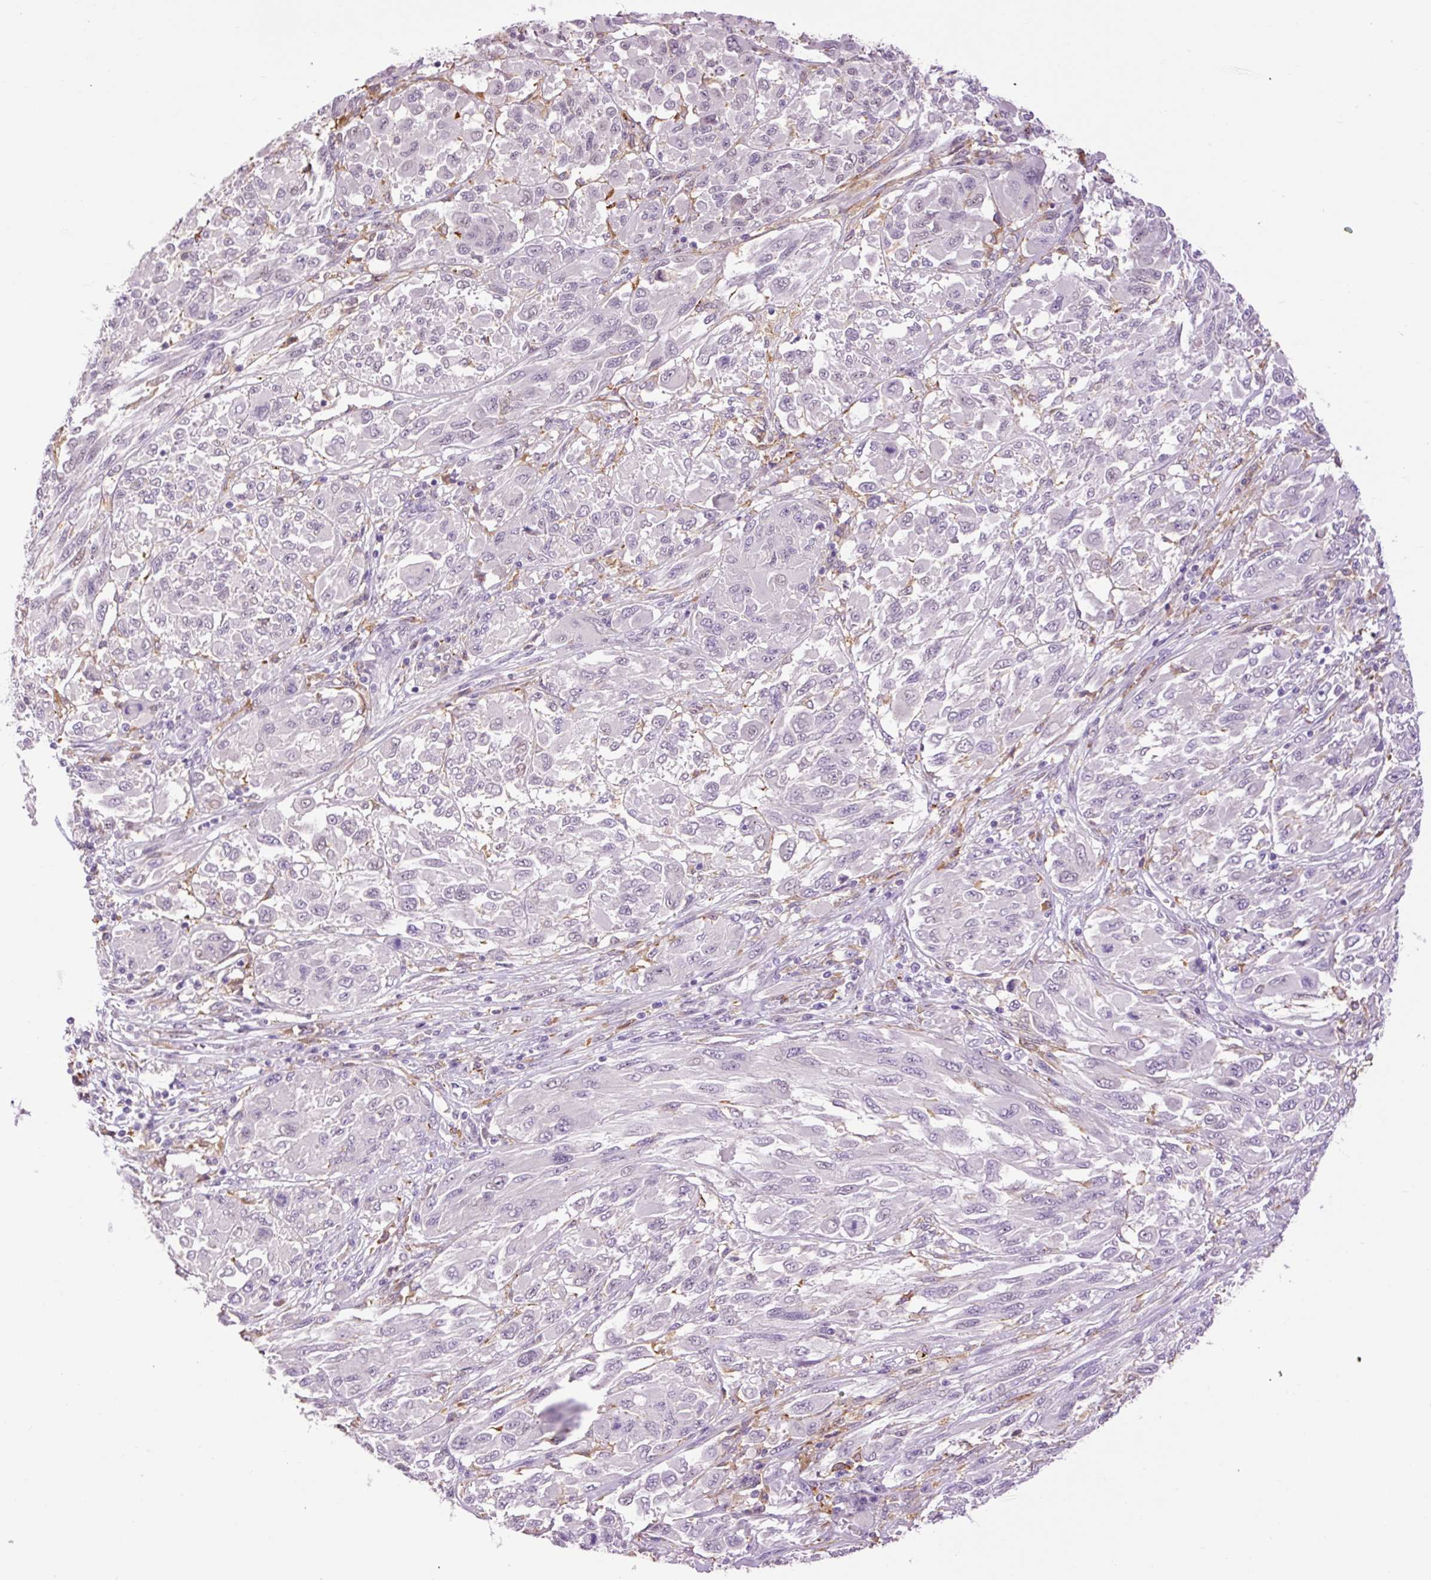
{"staining": {"intensity": "negative", "quantity": "none", "location": "none"}, "tissue": "melanoma", "cell_type": "Tumor cells", "image_type": "cancer", "snomed": [{"axis": "morphology", "description": "Malignant melanoma, NOS"}, {"axis": "topography", "description": "Skin"}], "caption": "This is a photomicrograph of IHC staining of melanoma, which shows no expression in tumor cells.", "gene": "LY86", "patient": {"sex": "female", "age": 91}}